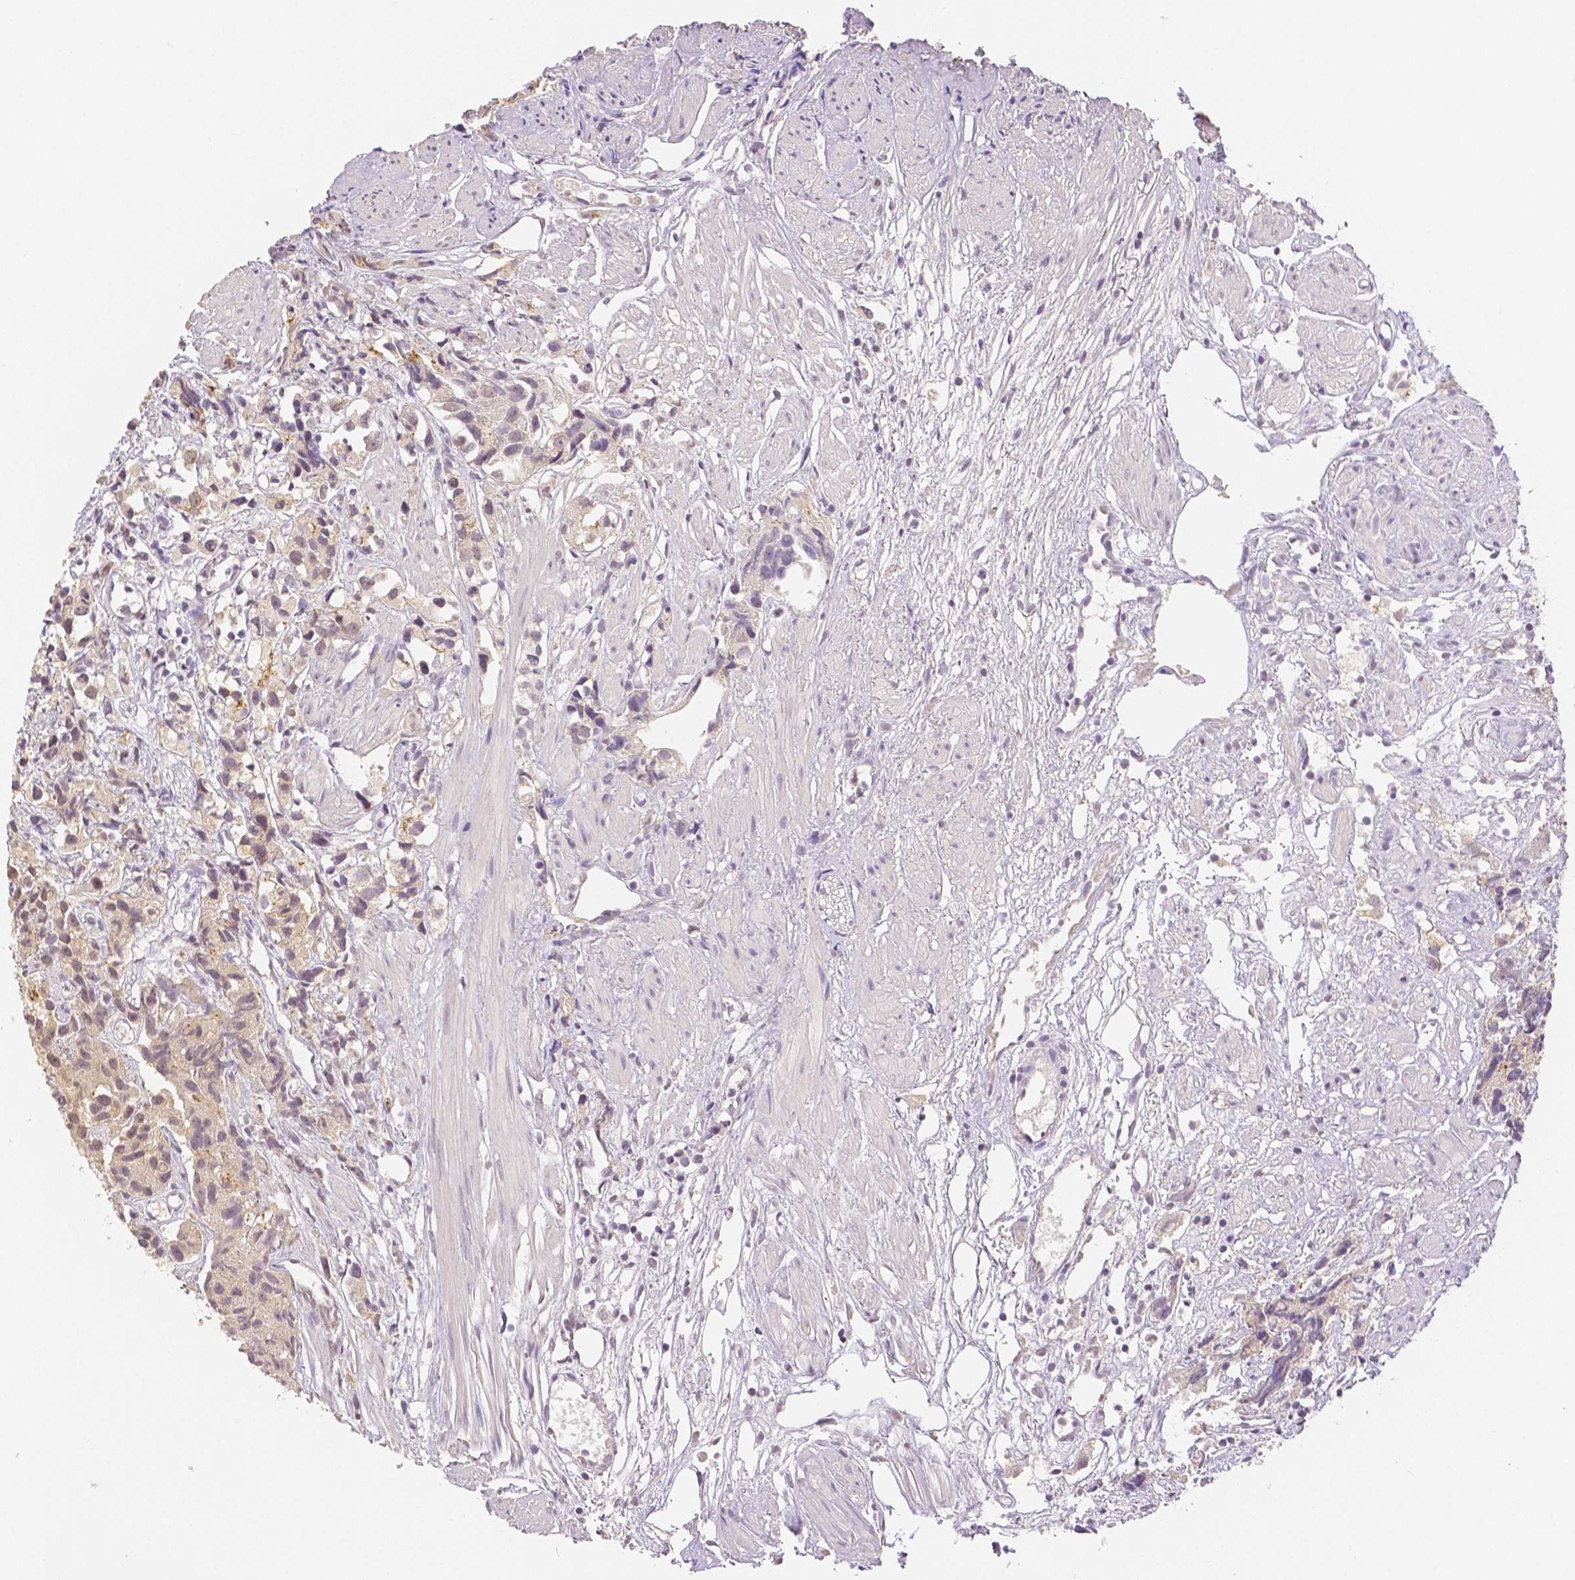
{"staining": {"intensity": "weak", "quantity": ">75%", "location": "cytoplasmic/membranous"}, "tissue": "prostate cancer", "cell_type": "Tumor cells", "image_type": "cancer", "snomed": [{"axis": "morphology", "description": "Adenocarcinoma, High grade"}, {"axis": "topography", "description": "Prostate"}], "caption": "Weak cytoplasmic/membranous staining is identified in approximately >75% of tumor cells in prostate adenocarcinoma (high-grade). (DAB (3,3'-diaminobenzidine) = brown stain, brightfield microscopy at high magnification).", "gene": "OCLN", "patient": {"sex": "male", "age": 68}}